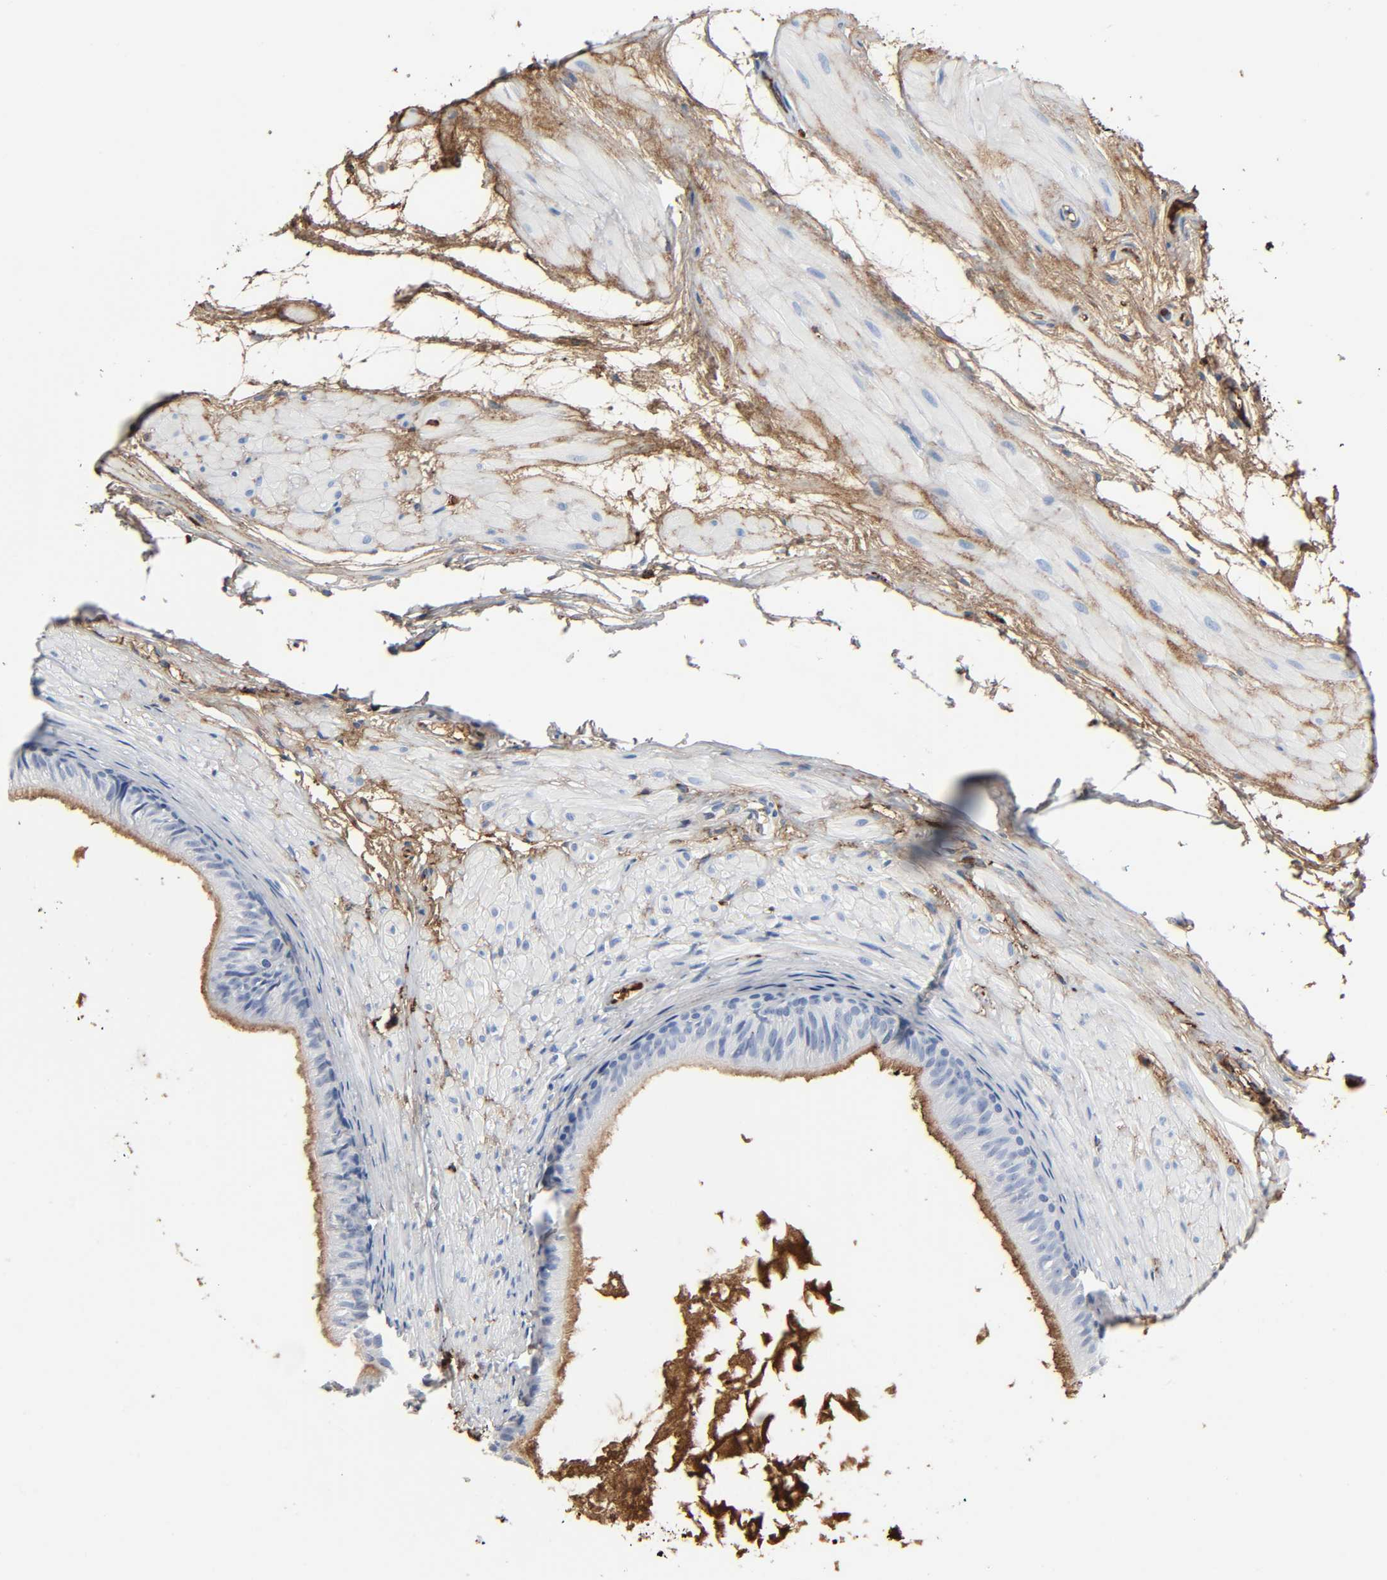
{"staining": {"intensity": "moderate", "quantity": ">75%", "location": "cytoplasmic/membranous"}, "tissue": "epididymis", "cell_type": "Glandular cells", "image_type": "normal", "snomed": [{"axis": "morphology", "description": "Normal tissue, NOS"}, {"axis": "morphology", "description": "Atrophy, NOS"}, {"axis": "topography", "description": "Testis"}, {"axis": "topography", "description": "Epididymis"}], "caption": "Immunohistochemistry micrograph of benign human epididymis stained for a protein (brown), which demonstrates medium levels of moderate cytoplasmic/membranous expression in about >75% of glandular cells.", "gene": "C3", "patient": {"sex": "male", "age": 18}}